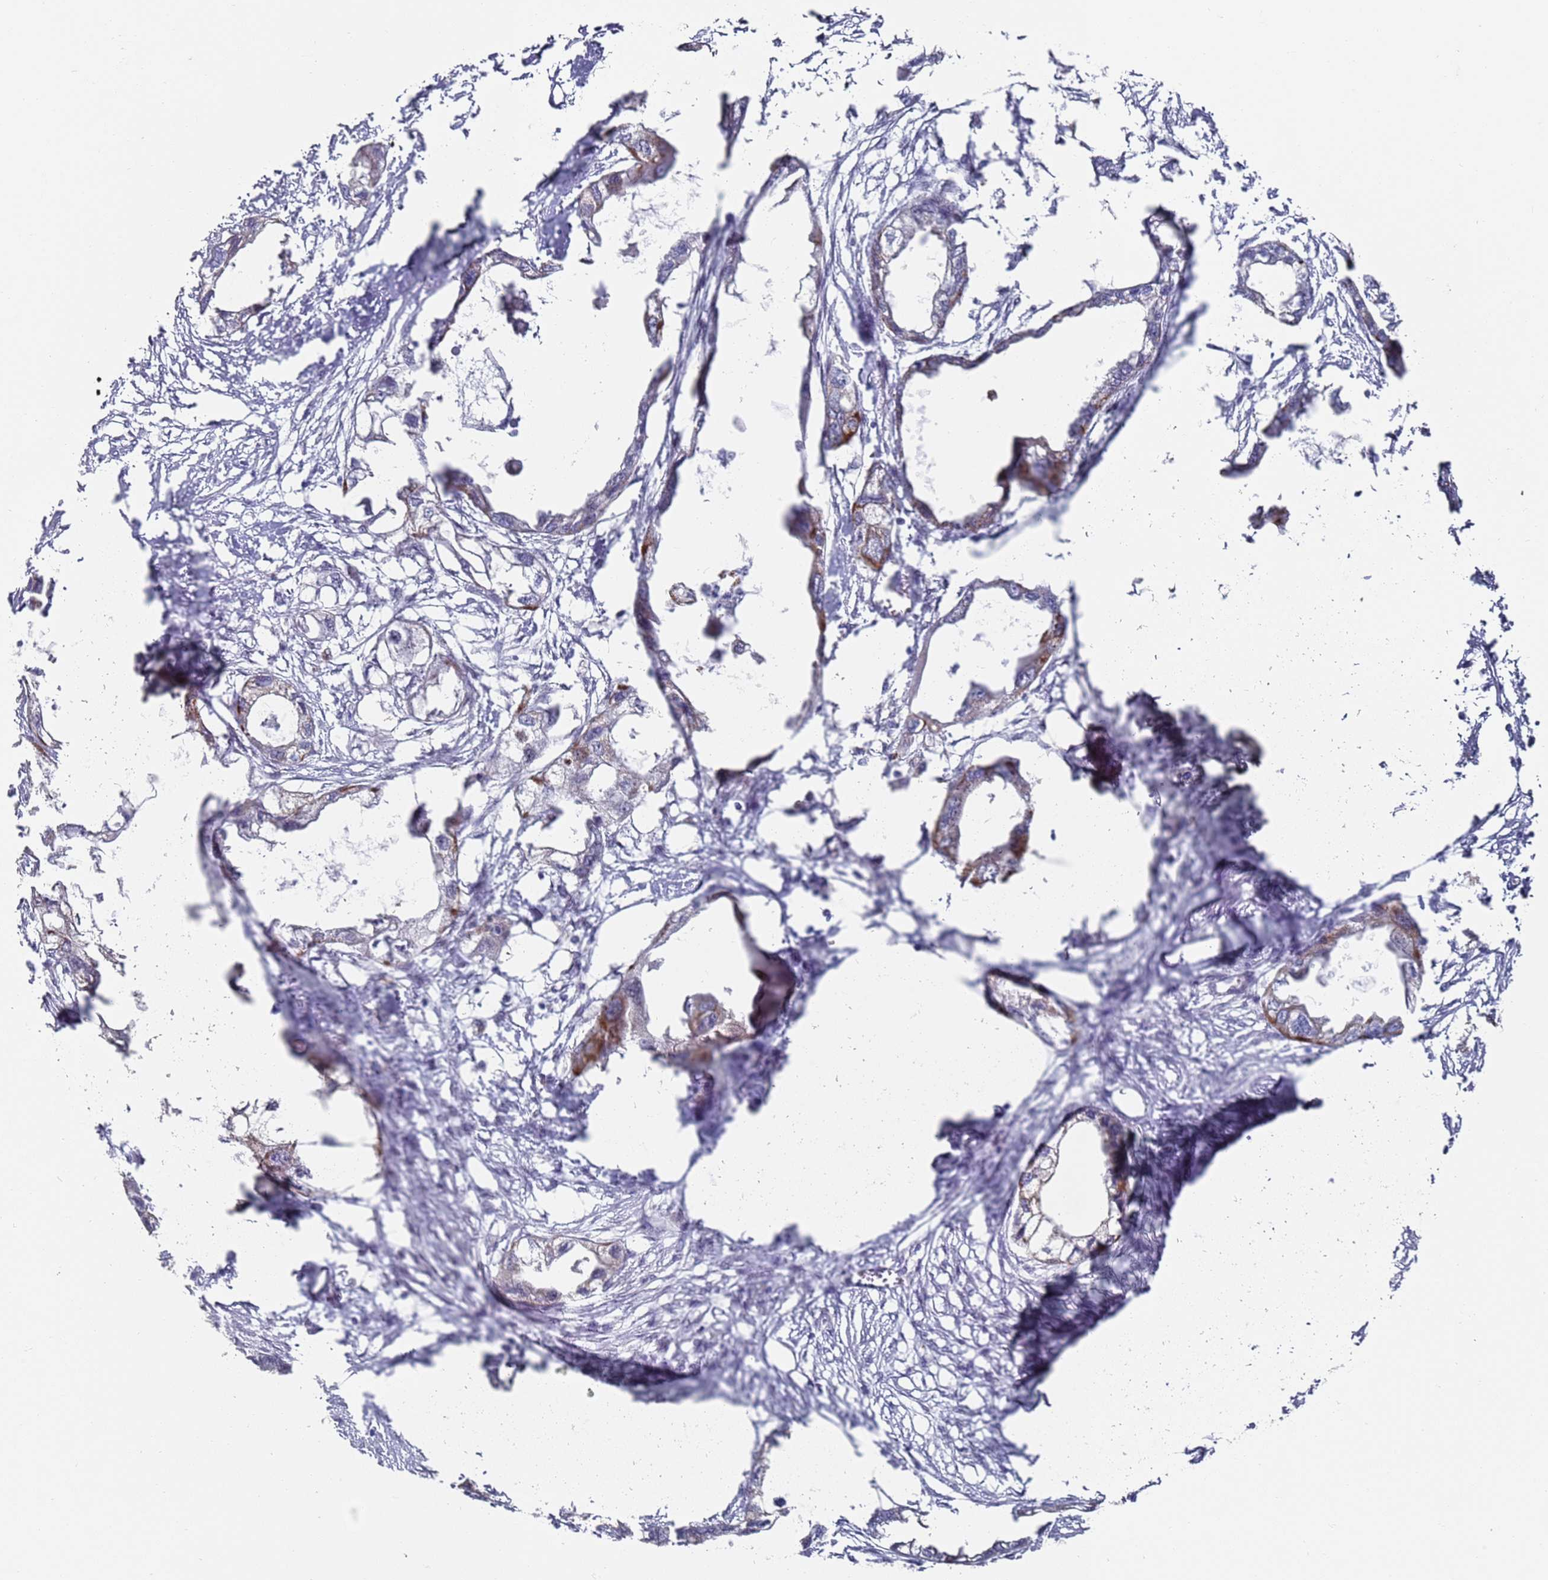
{"staining": {"intensity": "moderate", "quantity": "<25%", "location": "cytoplasmic/membranous"}, "tissue": "endometrial cancer", "cell_type": "Tumor cells", "image_type": "cancer", "snomed": [{"axis": "morphology", "description": "Adenocarcinoma, NOS"}, {"axis": "morphology", "description": "Adenocarcinoma, metastatic, NOS"}, {"axis": "topography", "description": "Adipose tissue"}, {"axis": "topography", "description": "Endometrium"}], "caption": "This photomicrograph displays IHC staining of endometrial metastatic adenocarcinoma, with low moderate cytoplasmic/membranous expression in about <25% of tumor cells.", "gene": "COPS6", "patient": {"sex": "female", "age": 67}}